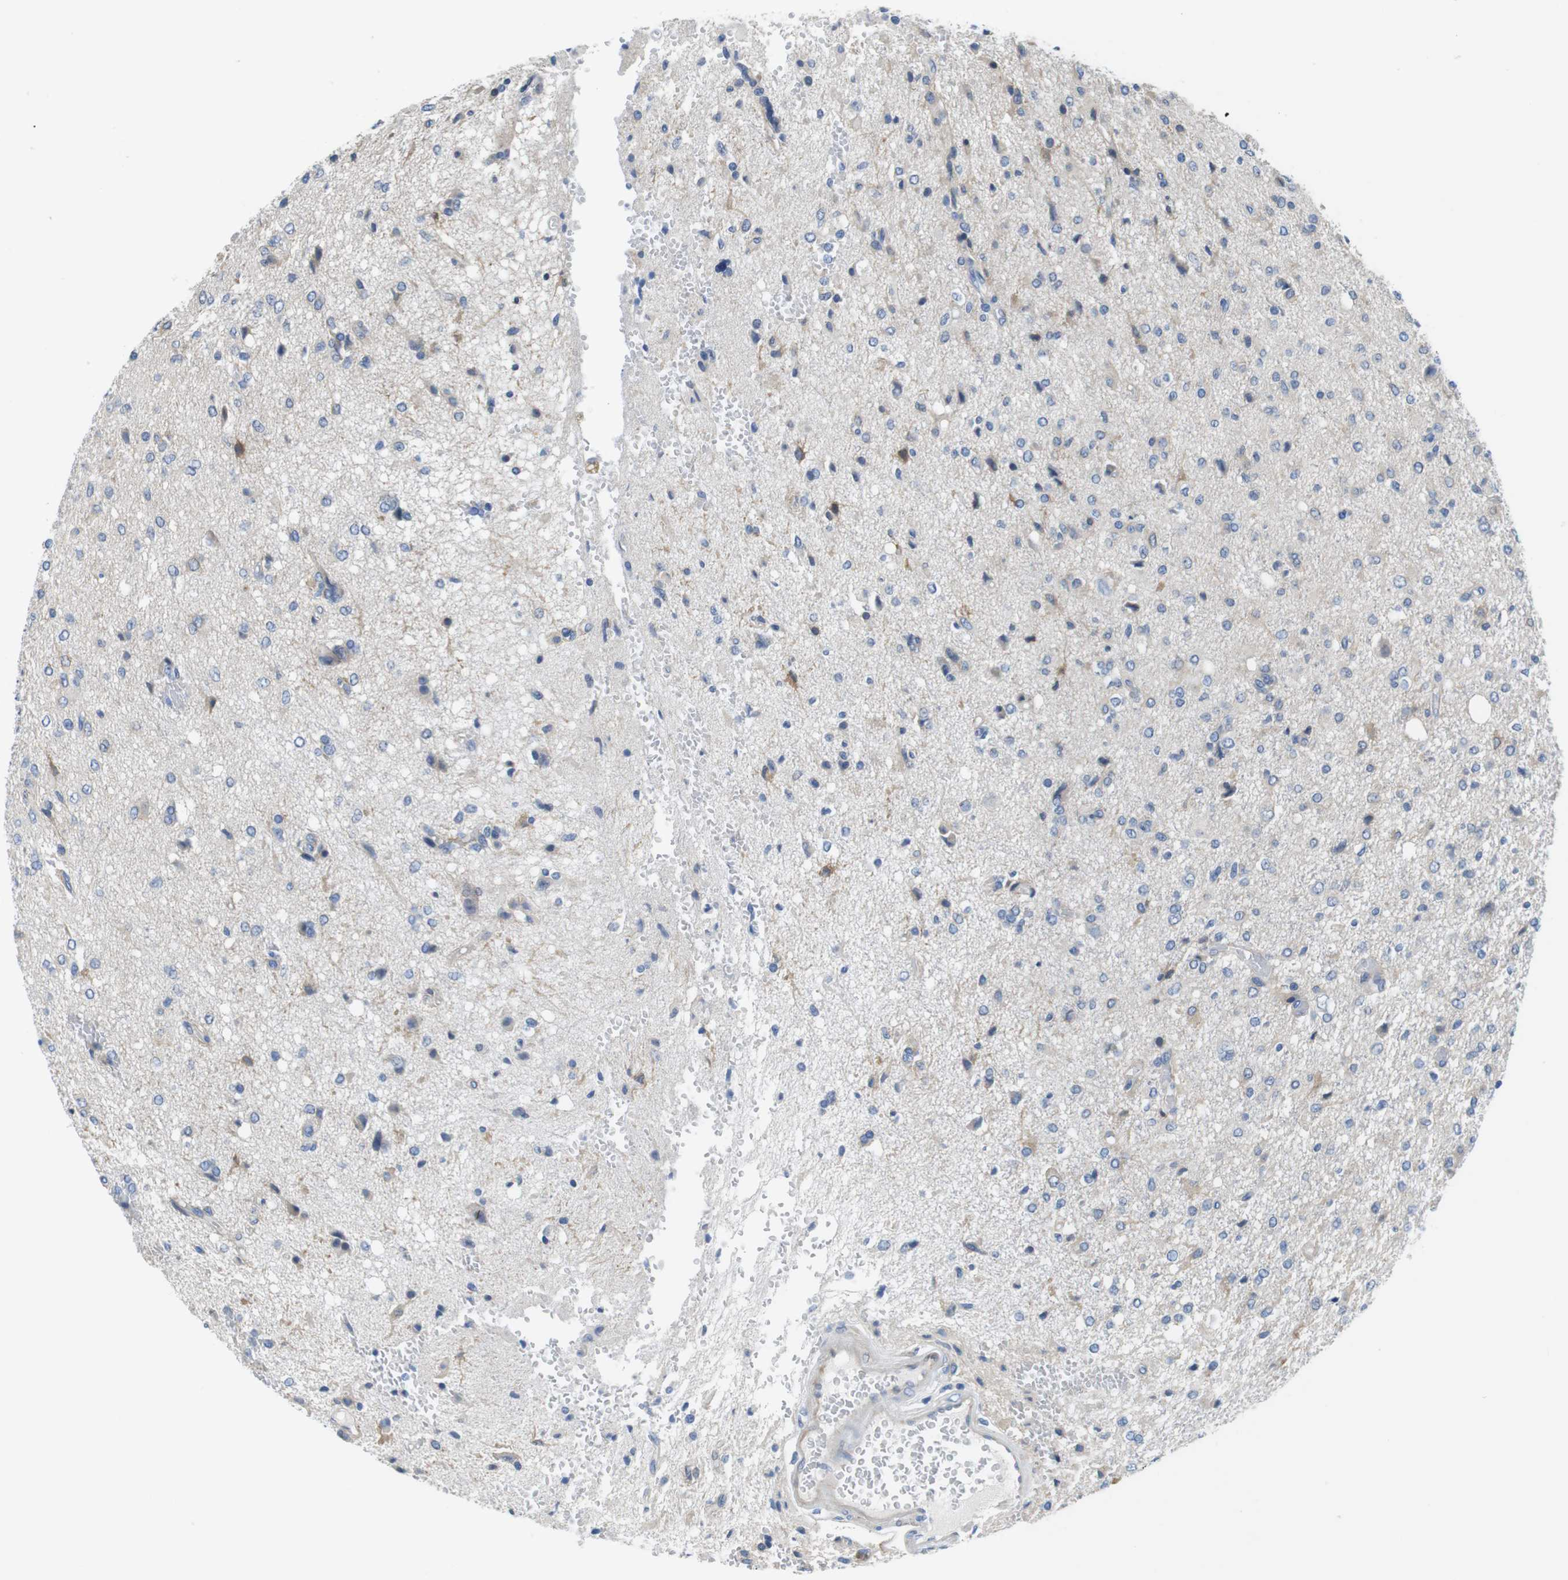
{"staining": {"intensity": "moderate", "quantity": "<25%", "location": "cytoplasmic/membranous"}, "tissue": "glioma", "cell_type": "Tumor cells", "image_type": "cancer", "snomed": [{"axis": "morphology", "description": "Glioma, malignant, High grade"}, {"axis": "topography", "description": "Brain"}], "caption": "Brown immunohistochemical staining in malignant glioma (high-grade) displays moderate cytoplasmic/membranous positivity in about <25% of tumor cells.", "gene": "CDH8", "patient": {"sex": "female", "age": 59}}